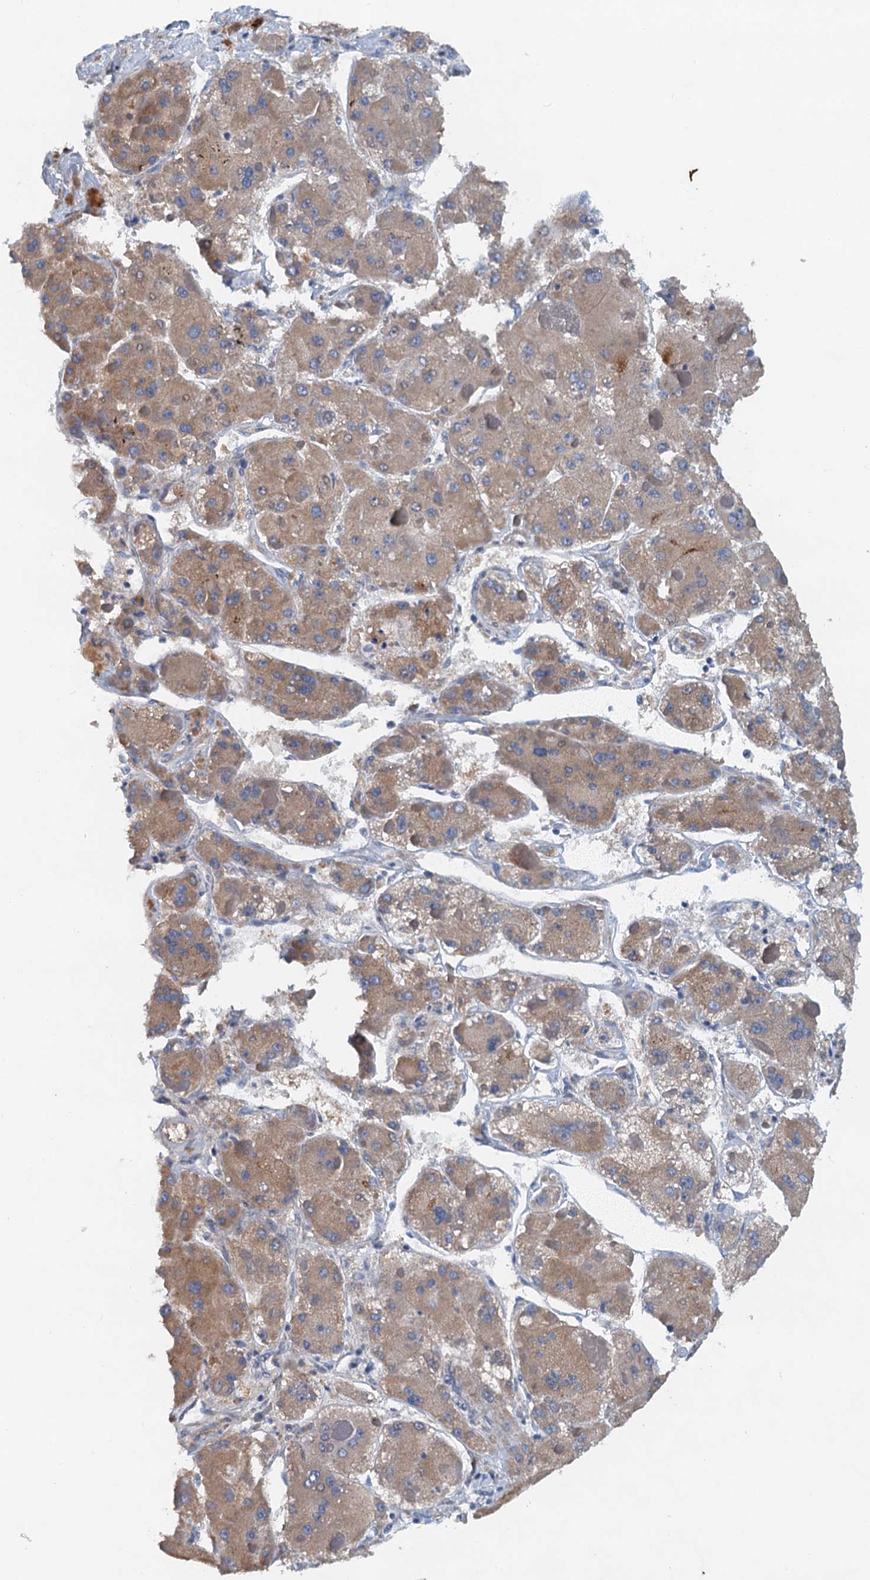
{"staining": {"intensity": "moderate", "quantity": ">75%", "location": "cytoplasmic/membranous"}, "tissue": "liver cancer", "cell_type": "Tumor cells", "image_type": "cancer", "snomed": [{"axis": "morphology", "description": "Carcinoma, Hepatocellular, NOS"}, {"axis": "topography", "description": "Liver"}], "caption": "Approximately >75% of tumor cells in human liver cancer (hepatocellular carcinoma) demonstrate moderate cytoplasmic/membranous protein staining as visualized by brown immunohistochemical staining.", "gene": "NBEA", "patient": {"sex": "female", "age": 73}}